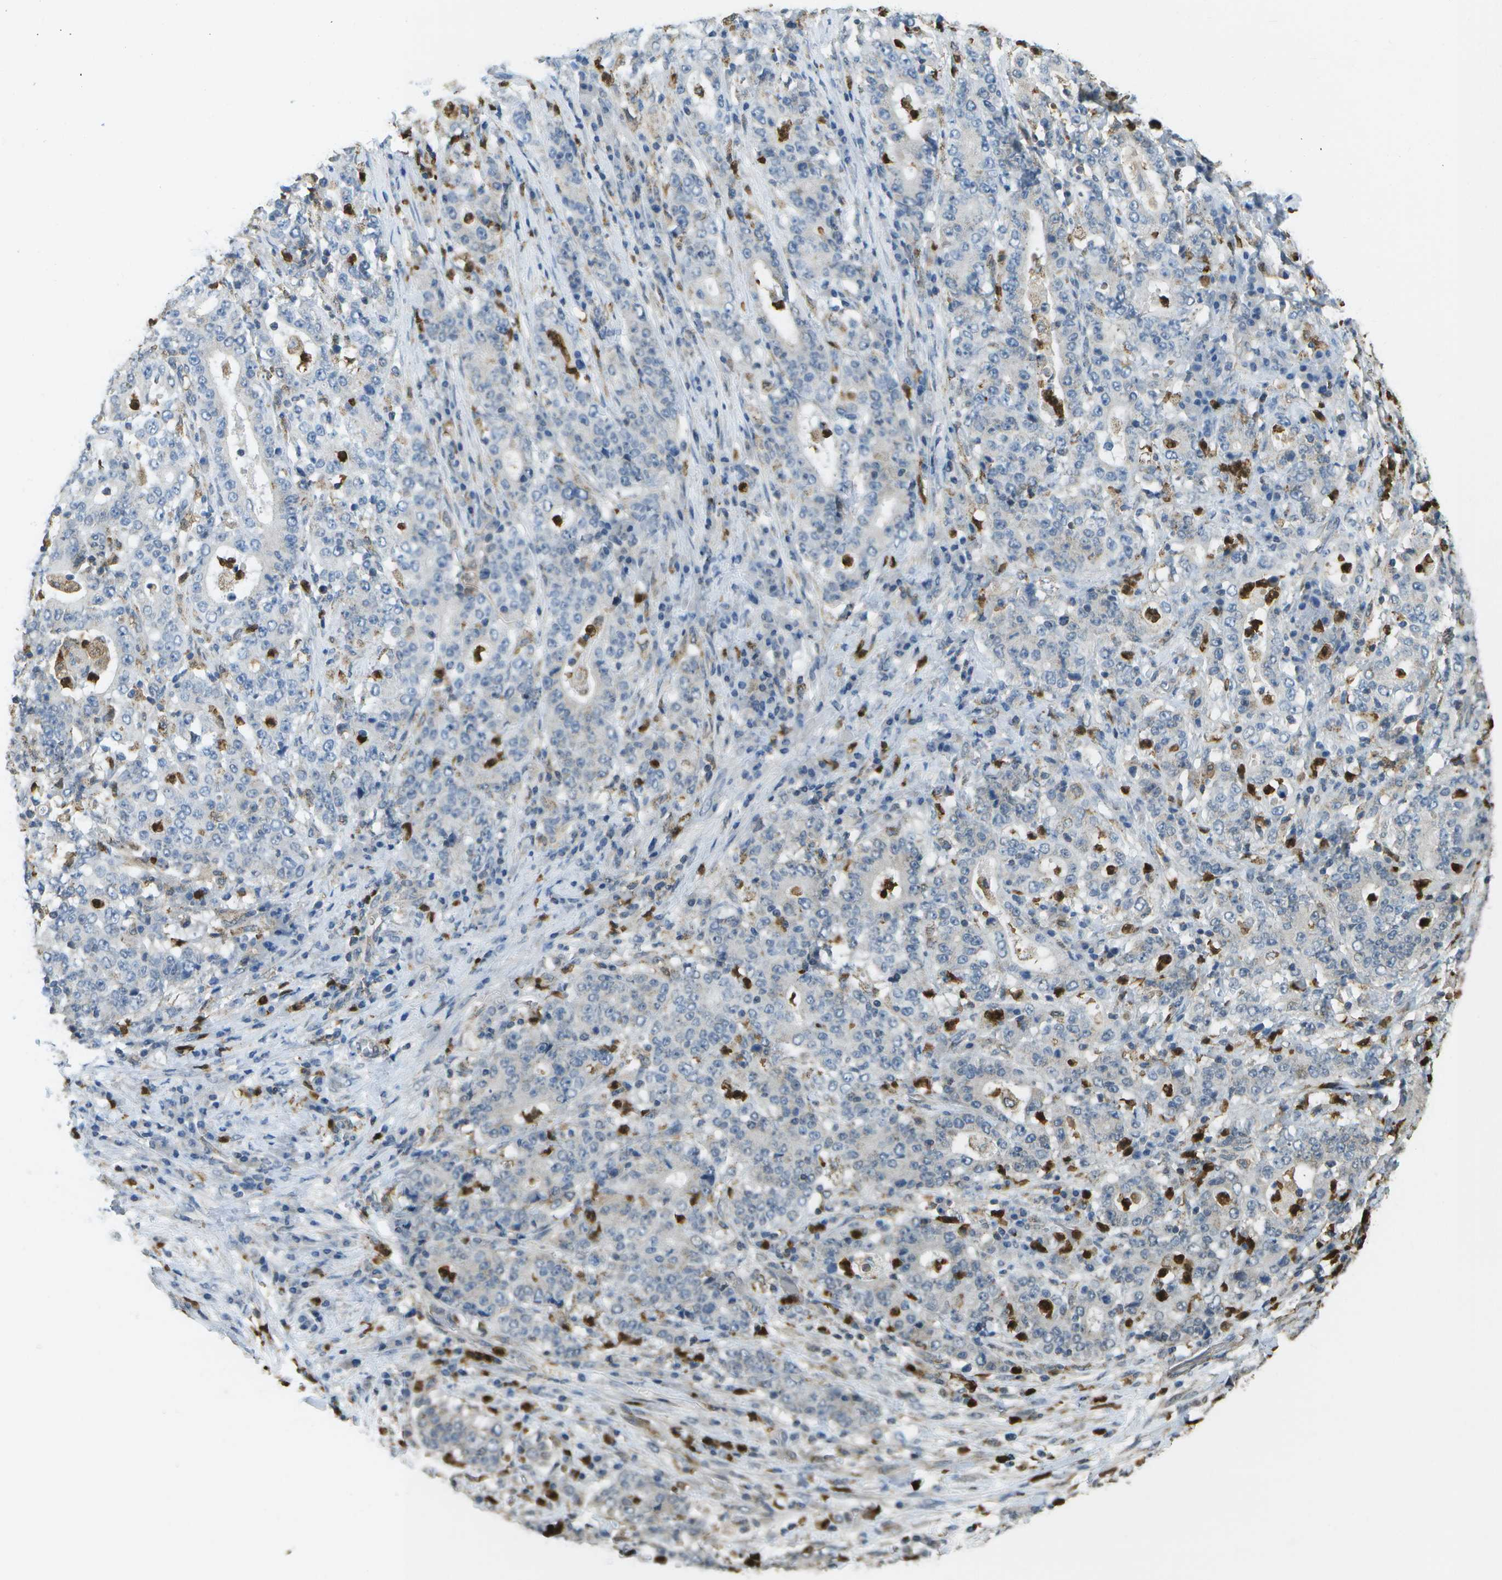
{"staining": {"intensity": "negative", "quantity": "none", "location": "none"}, "tissue": "stomach cancer", "cell_type": "Tumor cells", "image_type": "cancer", "snomed": [{"axis": "morphology", "description": "Normal tissue, NOS"}, {"axis": "morphology", "description": "Adenocarcinoma, NOS"}, {"axis": "topography", "description": "Stomach, upper"}, {"axis": "topography", "description": "Stomach"}], "caption": "This is a histopathology image of immunohistochemistry staining of stomach cancer (adenocarcinoma), which shows no positivity in tumor cells. (DAB (3,3'-diaminobenzidine) IHC with hematoxylin counter stain).", "gene": "CACHD1", "patient": {"sex": "male", "age": 59}}